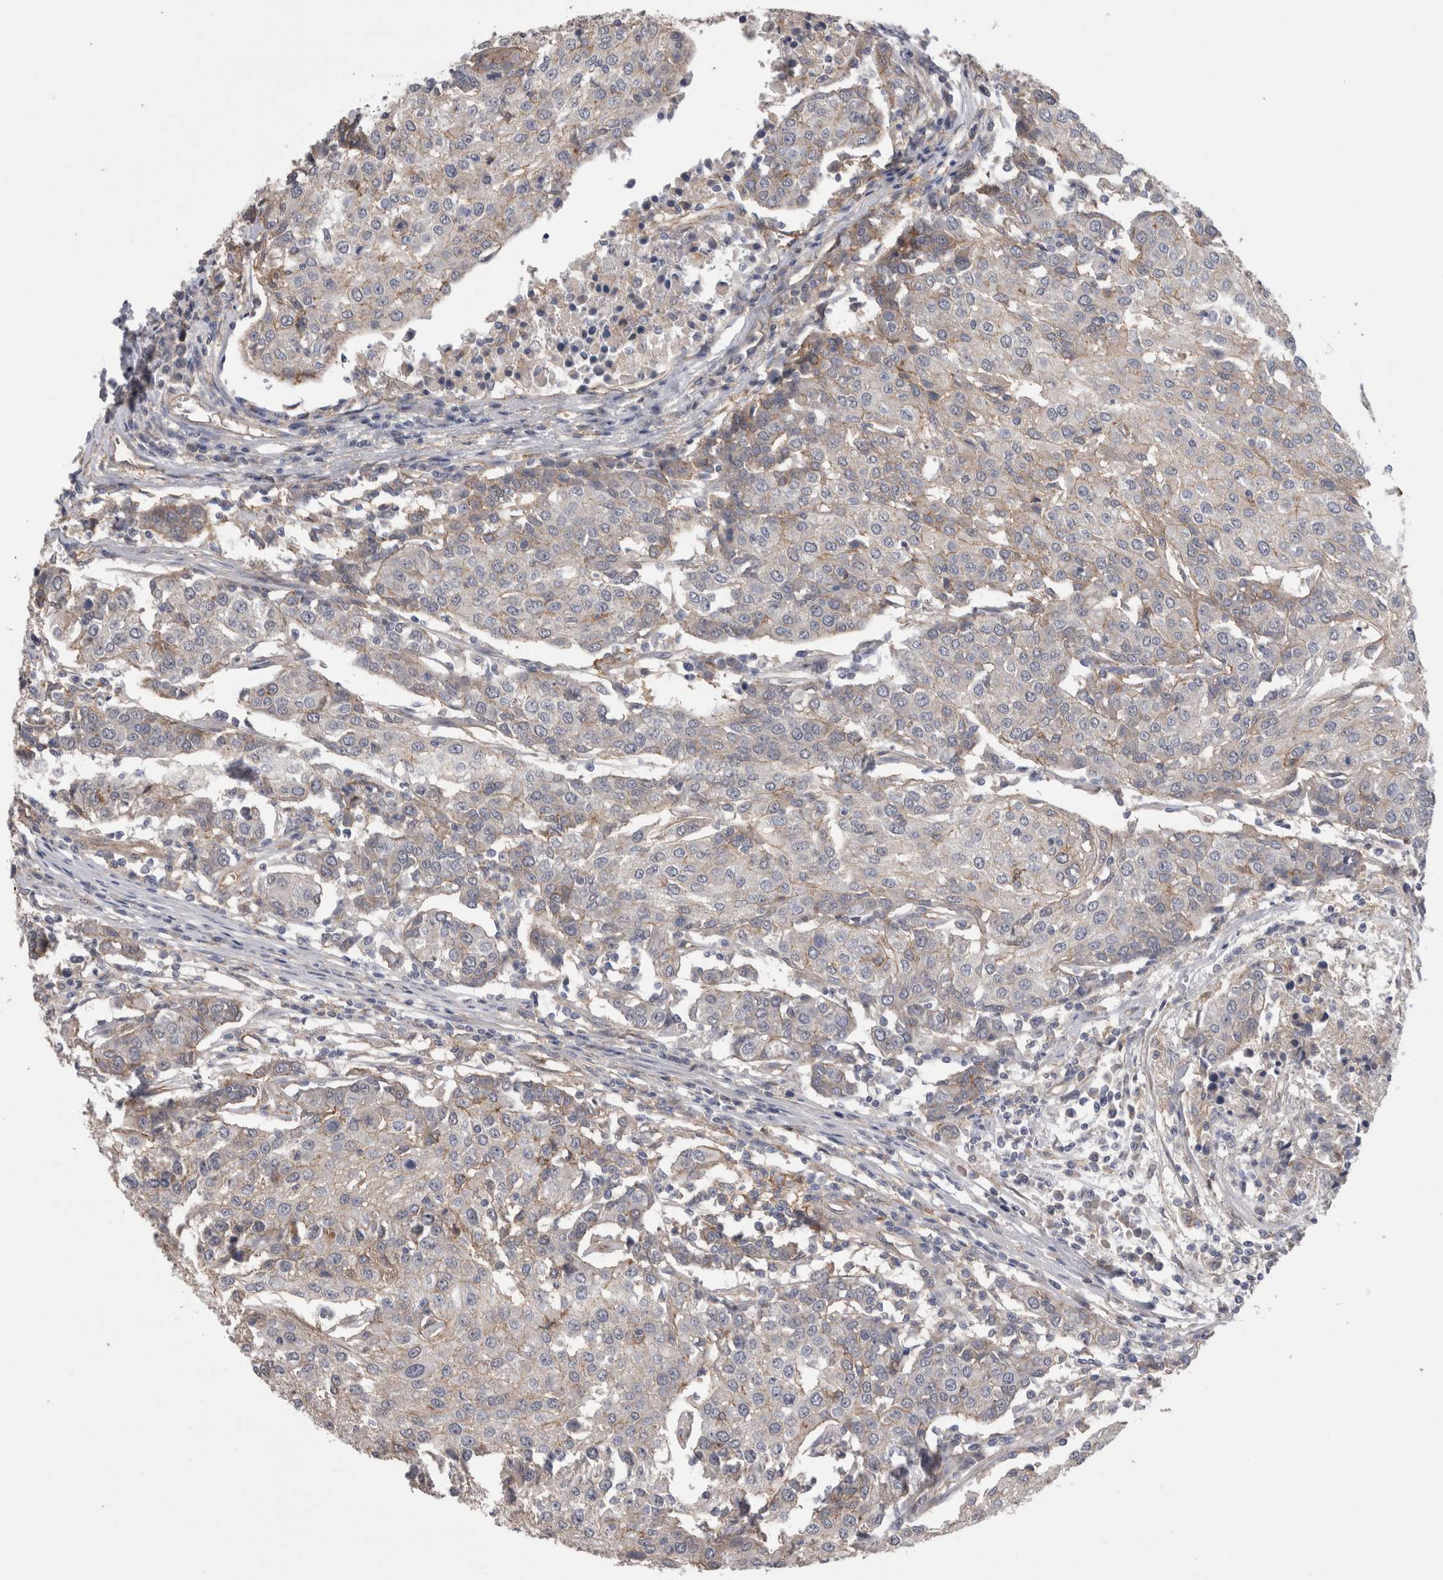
{"staining": {"intensity": "weak", "quantity": "<25%", "location": "cytoplasmic/membranous"}, "tissue": "urothelial cancer", "cell_type": "Tumor cells", "image_type": "cancer", "snomed": [{"axis": "morphology", "description": "Urothelial carcinoma, High grade"}, {"axis": "topography", "description": "Urinary bladder"}], "caption": "High-grade urothelial carcinoma stained for a protein using IHC shows no staining tumor cells.", "gene": "NECTIN2", "patient": {"sex": "female", "age": 85}}